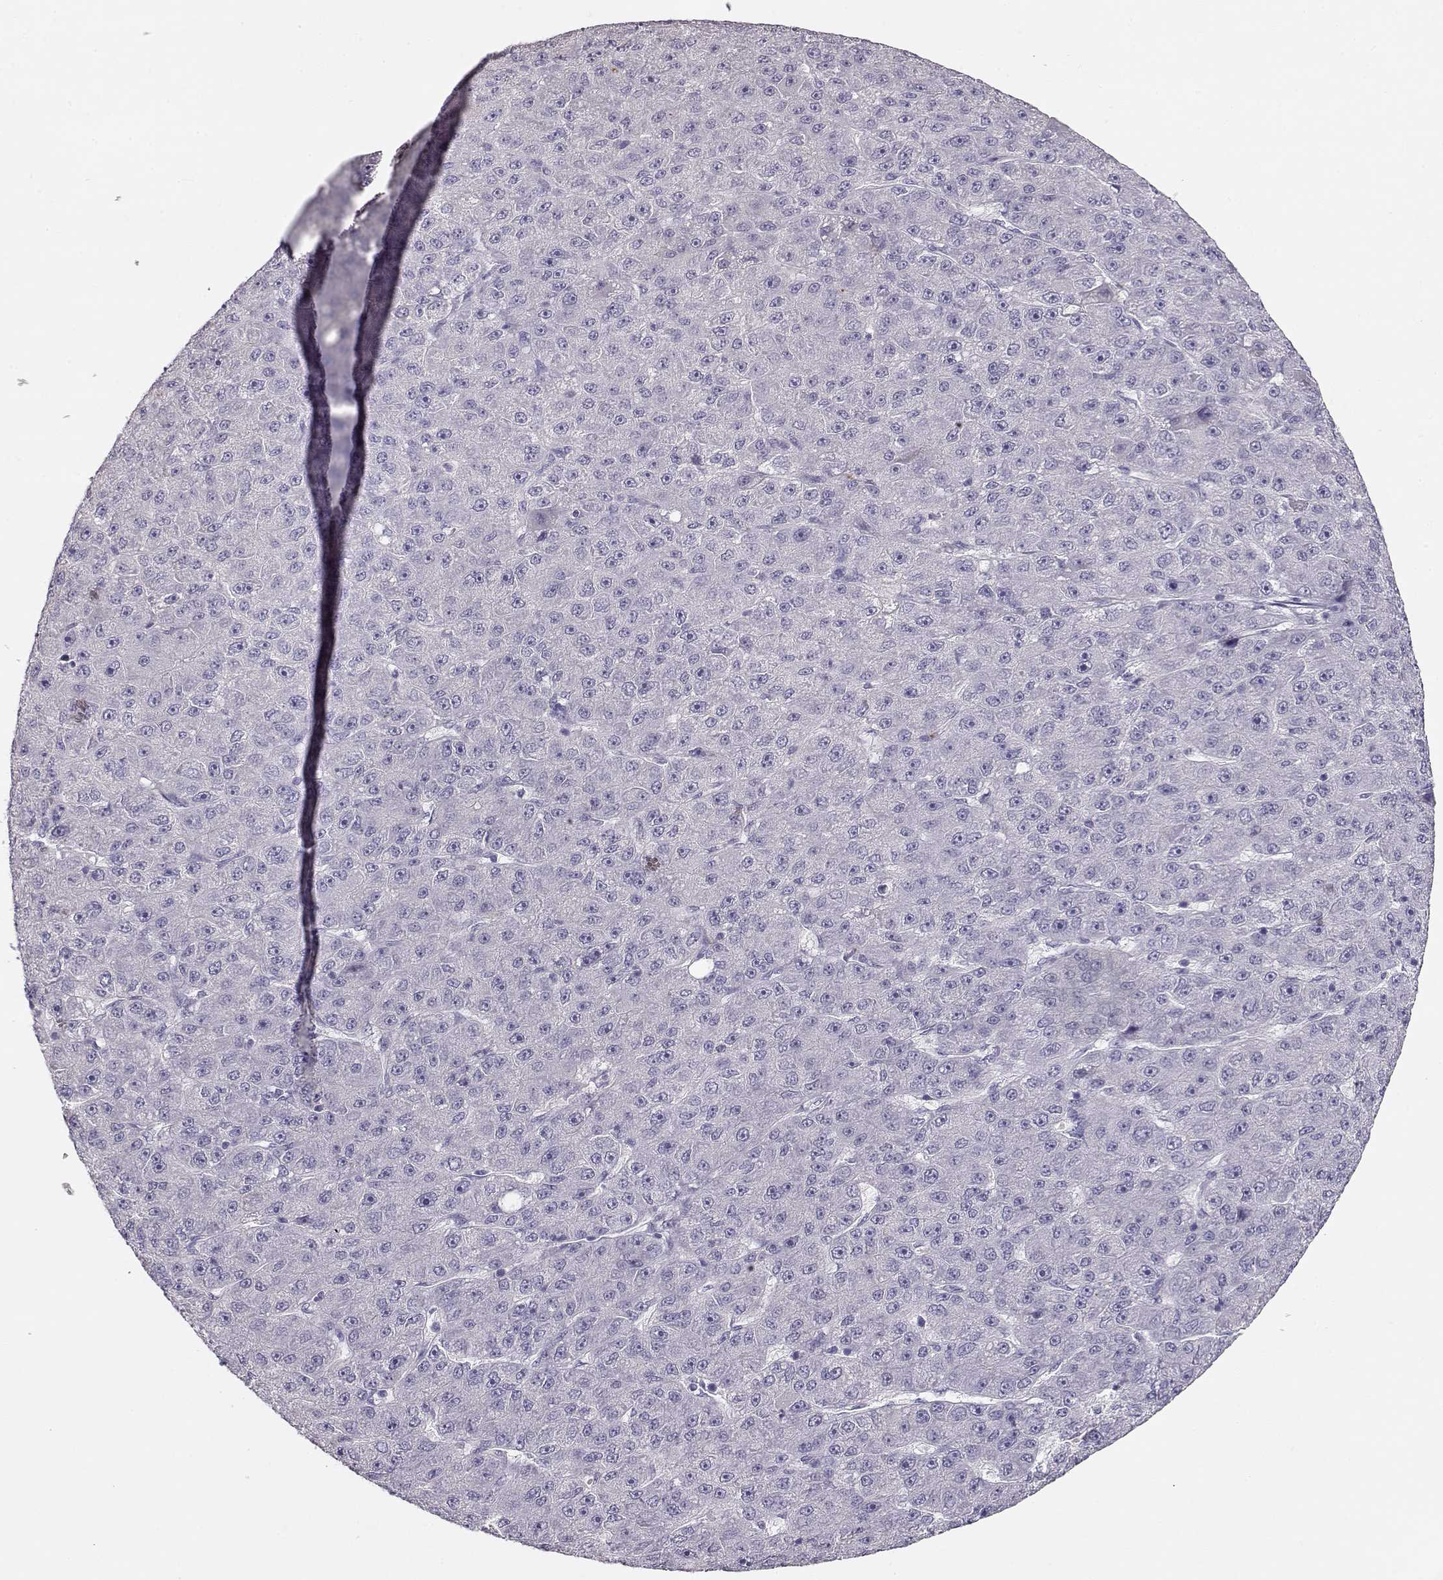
{"staining": {"intensity": "negative", "quantity": "none", "location": "none"}, "tissue": "liver cancer", "cell_type": "Tumor cells", "image_type": "cancer", "snomed": [{"axis": "morphology", "description": "Carcinoma, Hepatocellular, NOS"}, {"axis": "topography", "description": "Liver"}], "caption": "Immunohistochemistry photomicrograph of neoplastic tissue: human liver cancer (hepatocellular carcinoma) stained with DAB displays no significant protein expression in tumor cells. (DAB (3,3'-diaminobenzidine) immunohistochemistry (IHC) with hematoxylin counter stain).", "gene": "GLIPR1L2", "patient": {"sex": "male", "age": 67}}